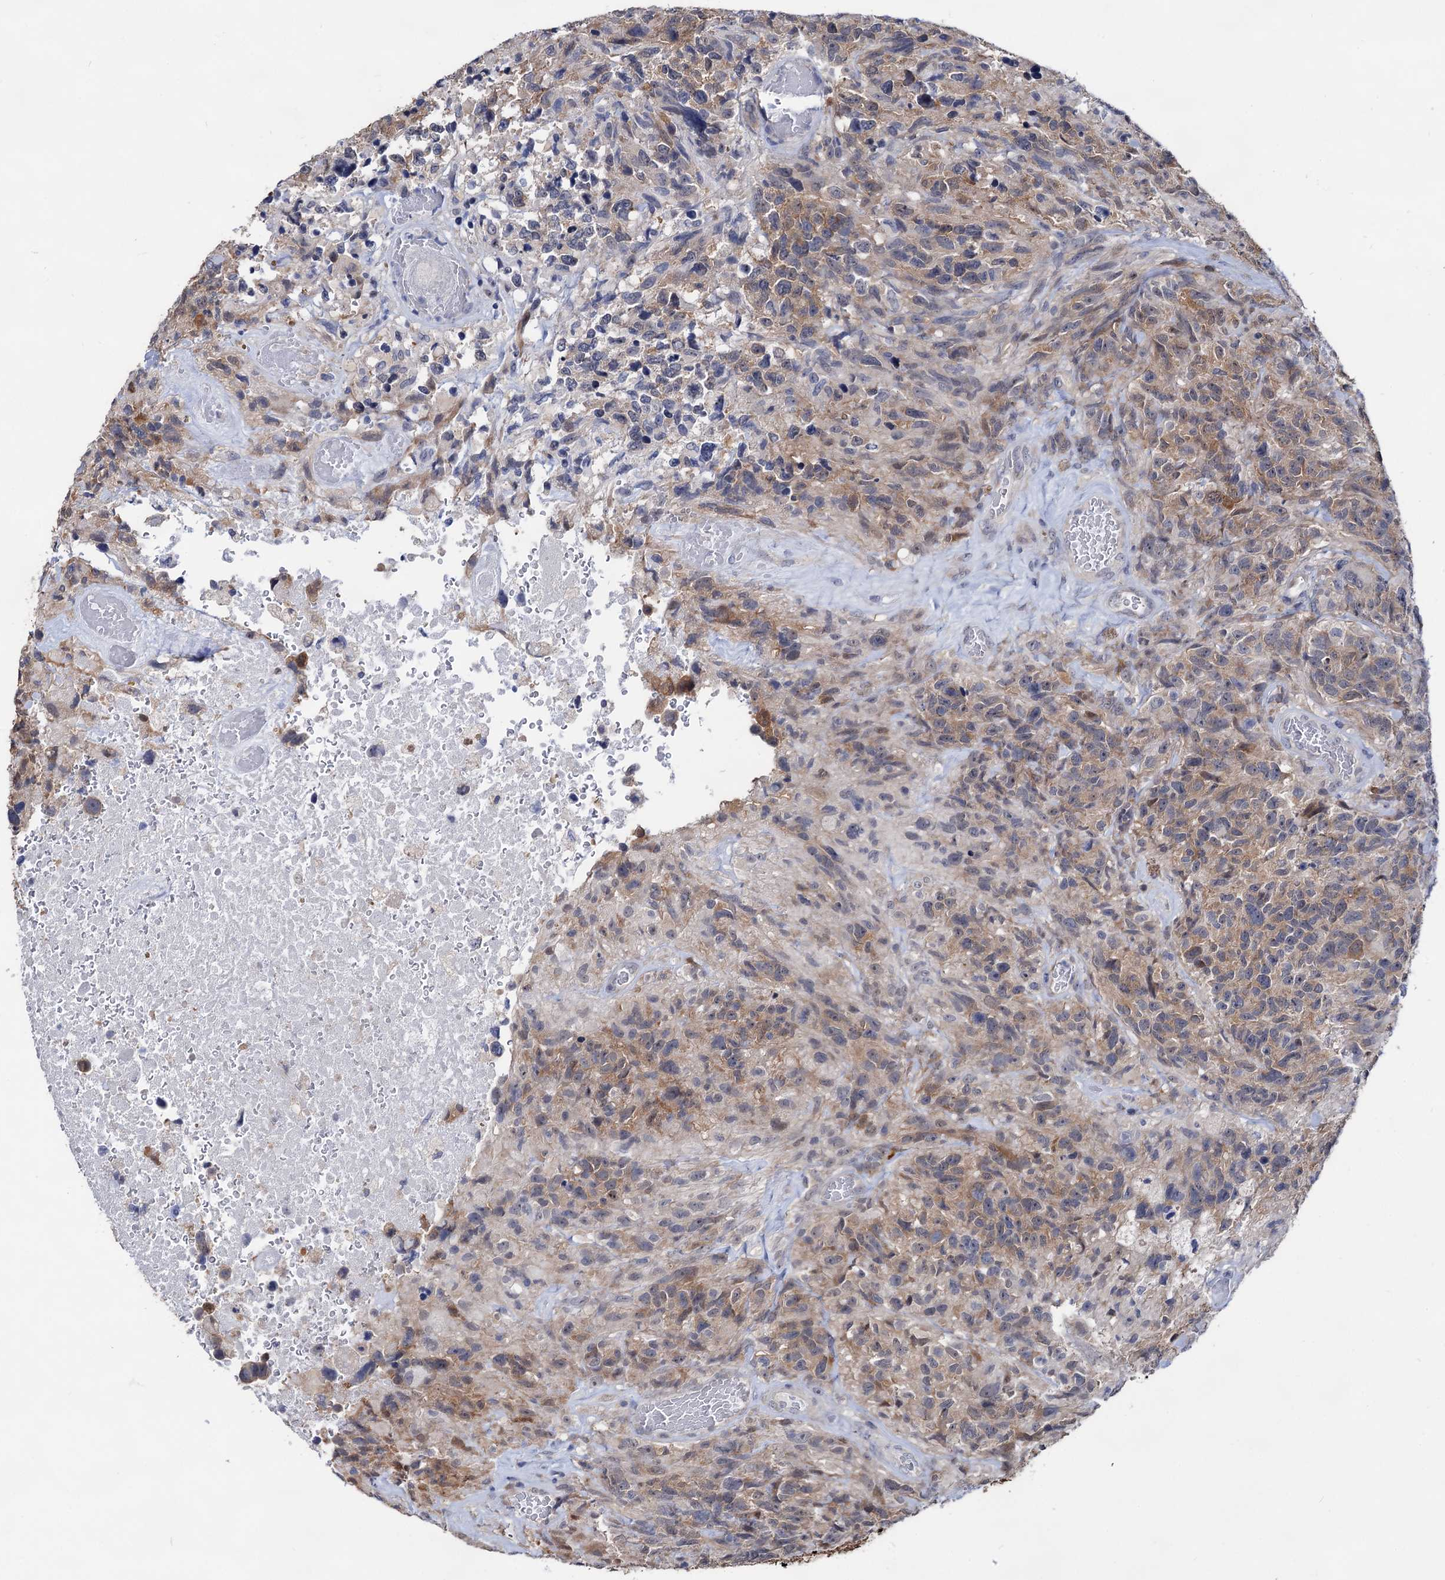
{"staining": {"intensity": "weak", "quantity": "25%-75%", "location": "cytoplasmic/membranous"}, "tissue": "glioma", "cell_type": "Tumor cells", "image_type": "cancer", "snomed": [{"axis": "morphology", "description": "Glioma, malignant, High grade"}, {"axis": "topography", "description": "Brain"}], "caption": "Human glioma stained for a protein (brown) exhibits weak cytoplasmic/membranous positive expression in about 25%-75% of tumor cells.", "gene": "CAPRIN2", "patient": {"sex": "male", "age": 69}}